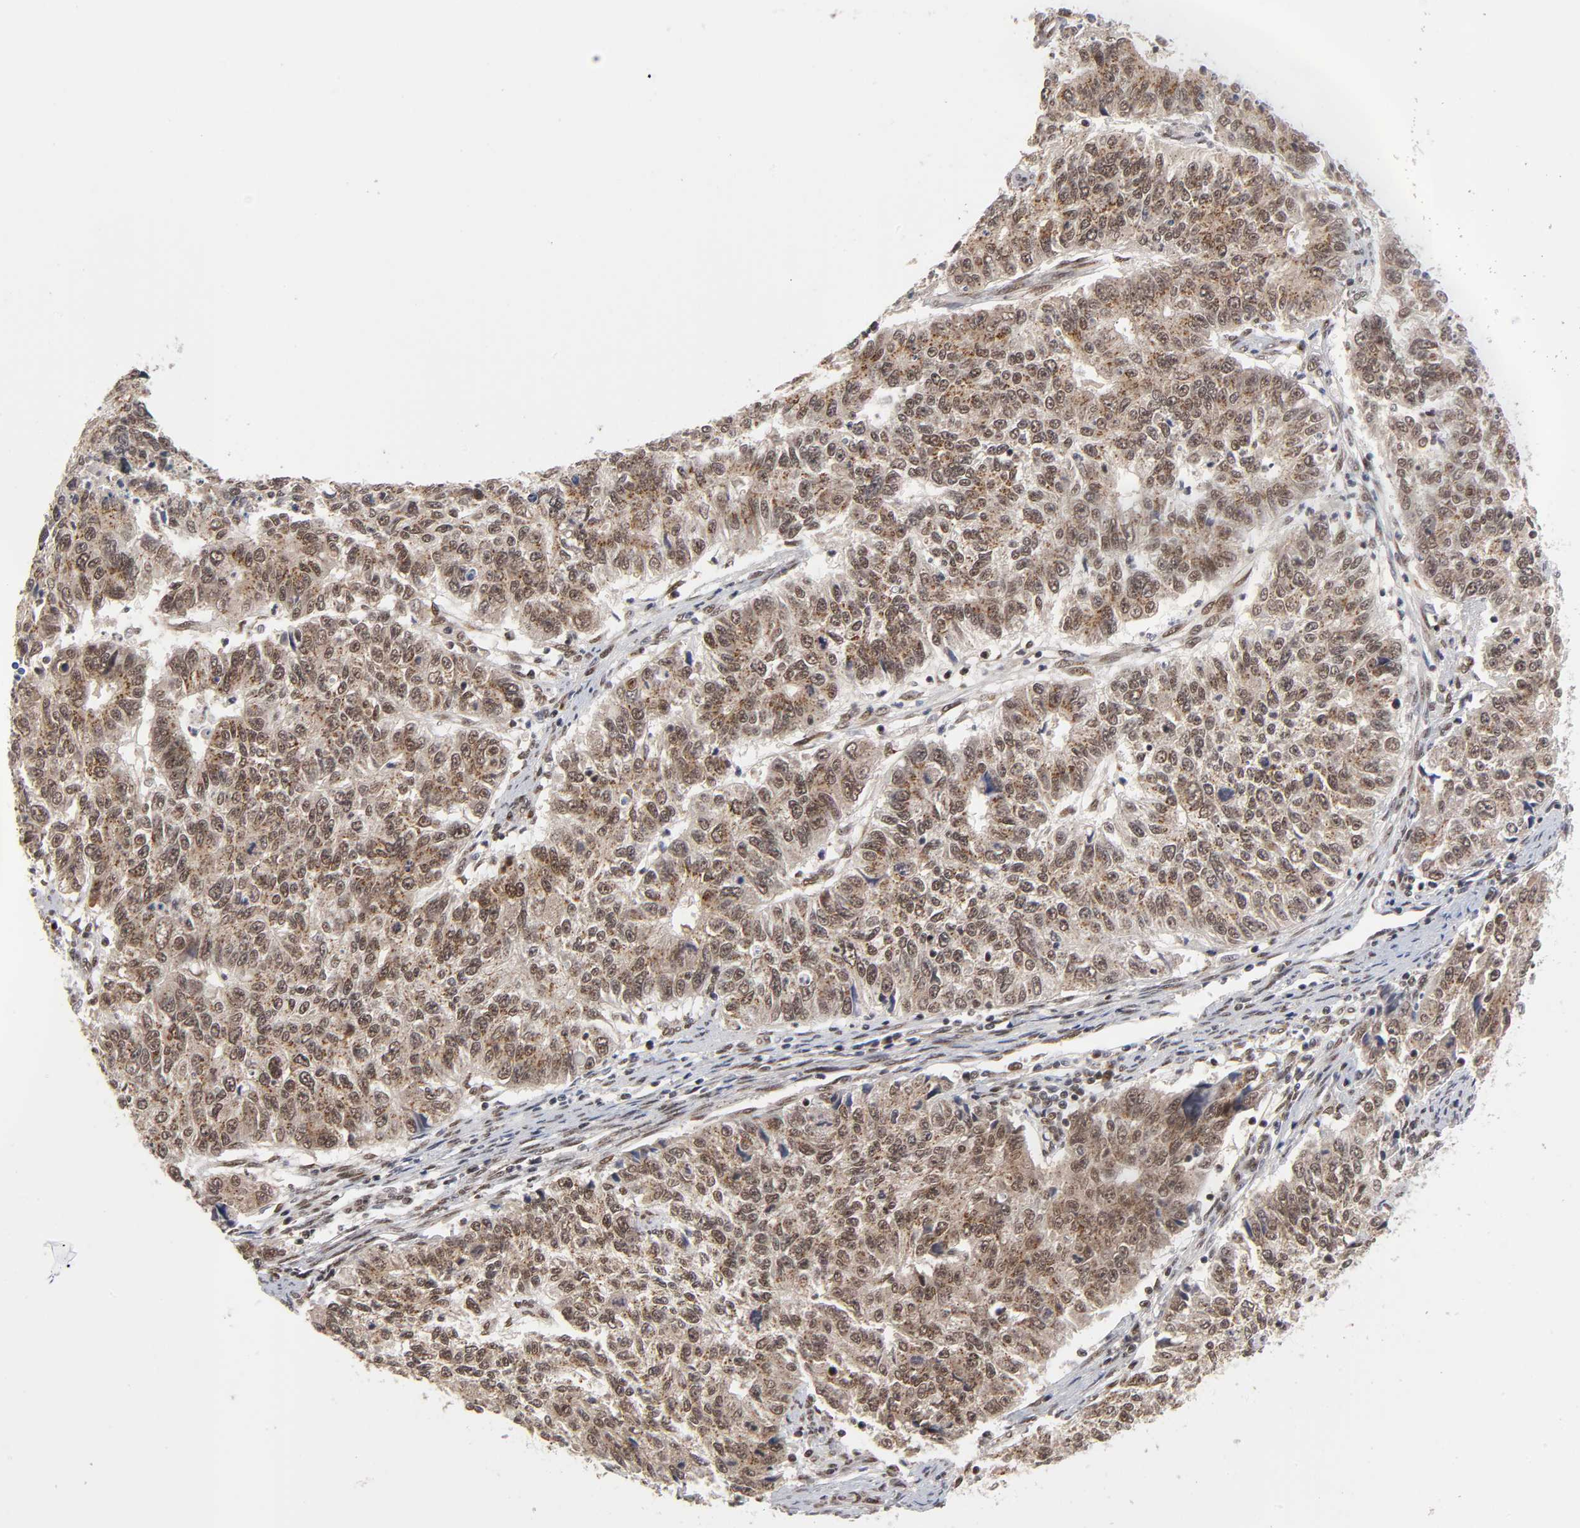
{"staining": {"intensity": "moderate", "quantity": ">75%", "location": "cytoplasmic/membranous,nuclear"}, "tissue": "endometrial cancer", "cell_type": "Tumor cells", "image_type": "cancer", "snomed": [{"axis": "morphology", "description": "Adenocarcinoma, NOS"}, {"axis": "topography", "description": "Endometrium"}], "caption": "The image exhibits staining of adenocarcinoma (endometrial), revealing moderate cytoplasmic/membranous and nuclear protein staining (brown color) within tumor cells. Nuclei are stained in blue.", "gene": "EP300", "patient": {"sex": "female", "age": 42}}